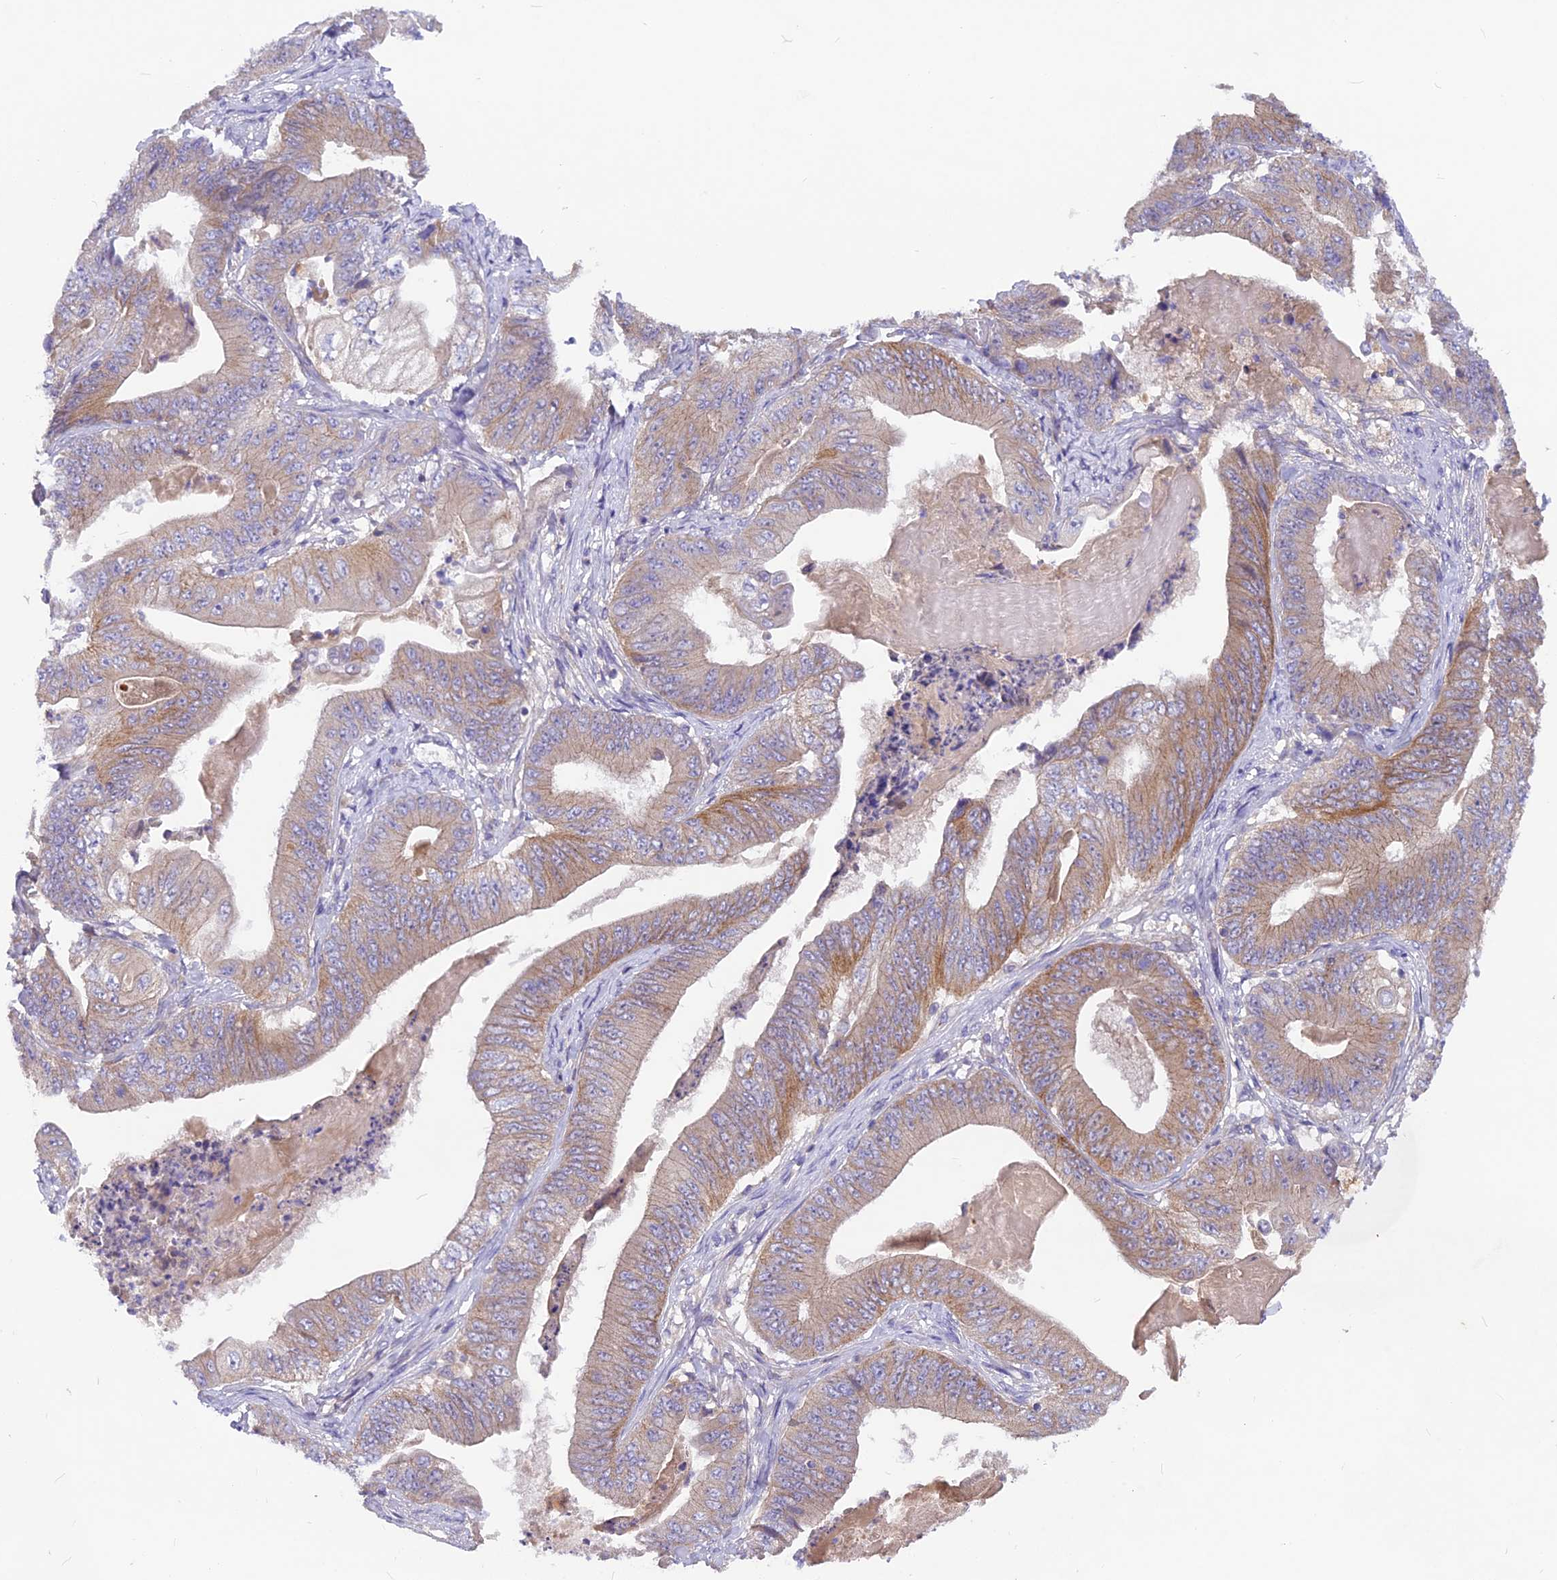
{"staining": {"intensity": "moderate", "quantity": "25%-75%", "location": "cytoplasmic/membranous"}, "tissue": "stomach cancer", "cell_type": "Tumor cells", "image_type": "cancer", "snomed": [{"axis": "morphology", "description": "Adenocarcinoma, NOS"}, {"axis": "topography", "description": "Stomach"}], "caption": "Immunohistochemical staining of human stomach cancer (adenocarcinoma) demonstrates medium levels of moderate cytoplasmic/membranous protein positivity in about 25%-75% of tumor cells.", "gene": "PZP", "patient": {"sex": "female", "age": 73}}